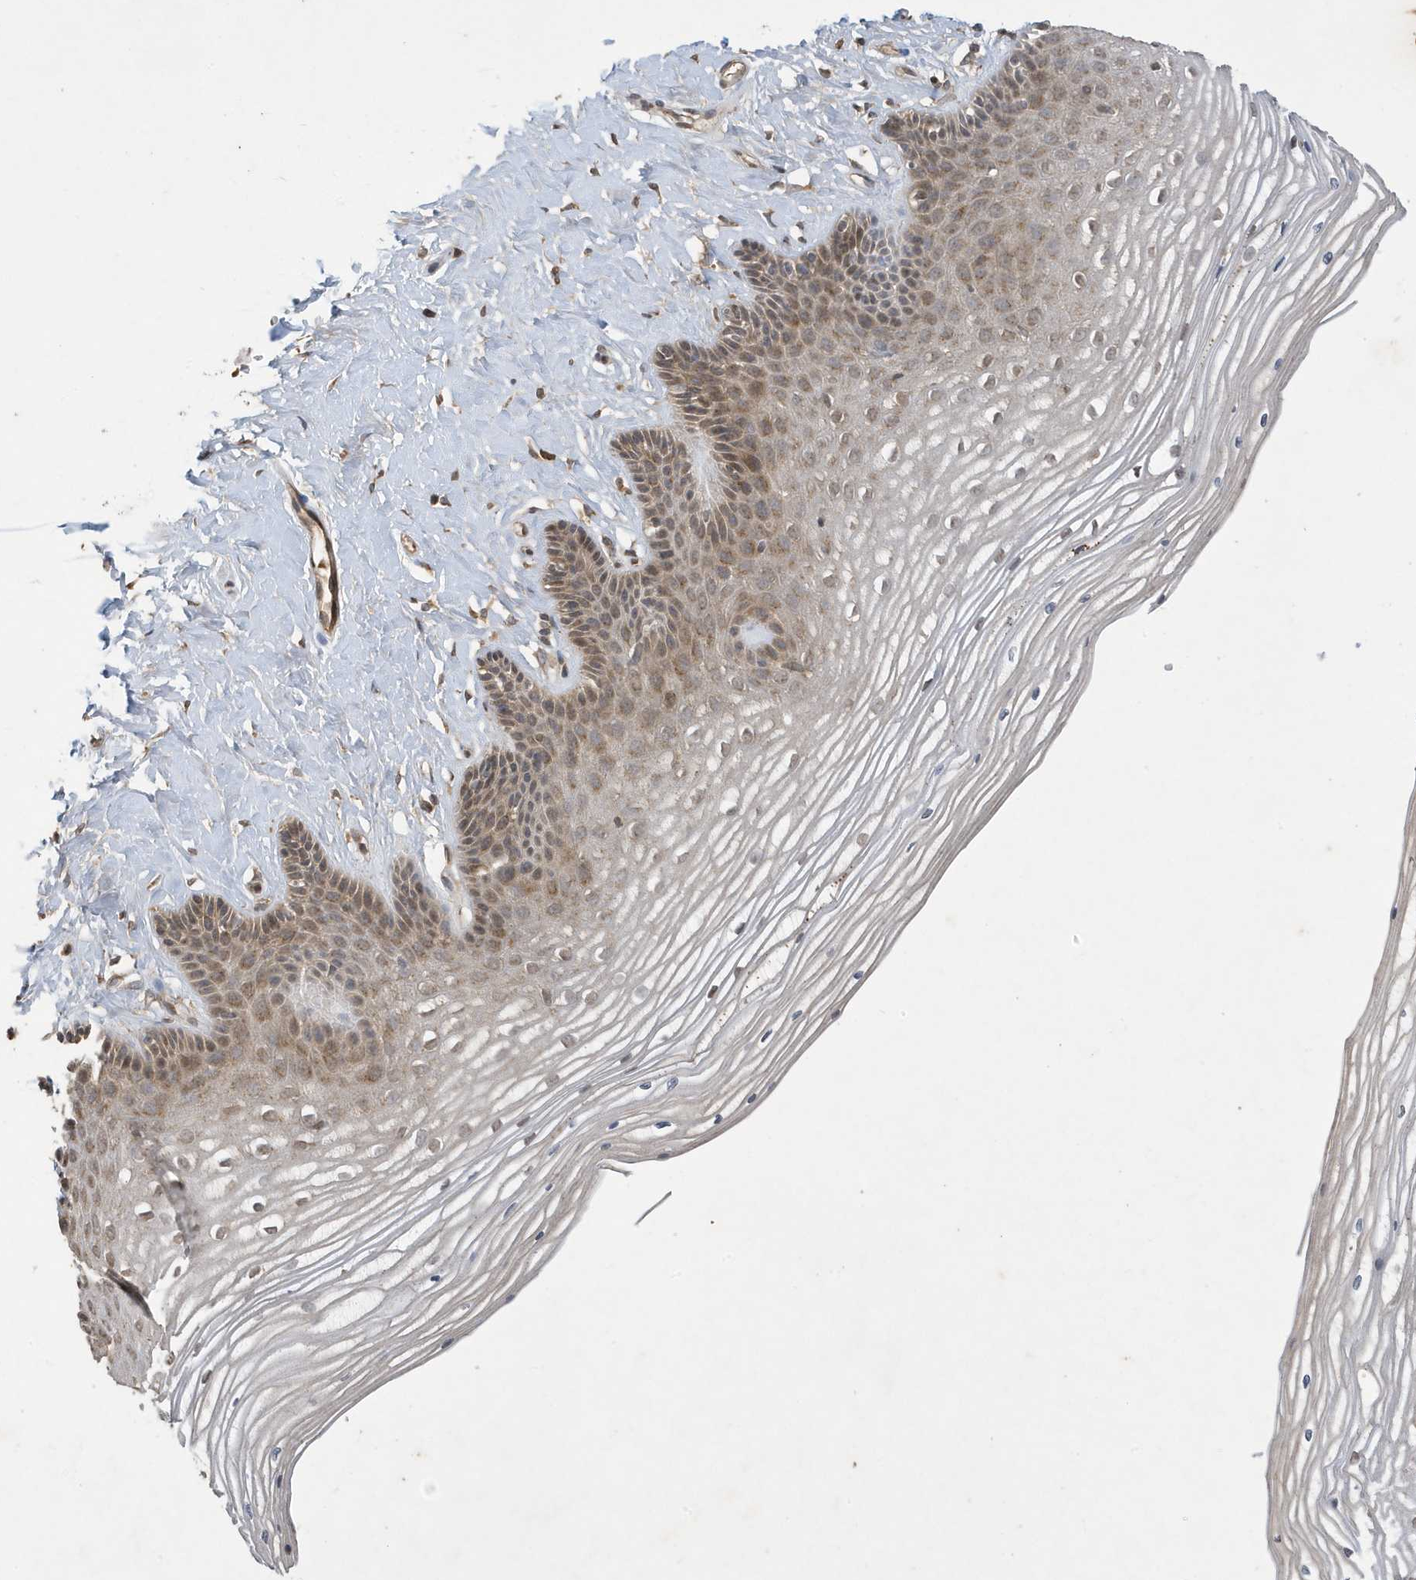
{"staining": {"intensity": "moderate", "quantity": ">75%", "location": "cytoplasmic/membranous,nuclear"}, "tissue": "vagina", "cell_type": "Squamous epithelial cells", "image_type": "normal", "snomed": [{"axis": "morphology", "description": "Normal tissue, NOS"}, {"axis": "topography", "description": "Vagina"}, {"axis": "topography", "description": "Cervix"}], "caption": "Immunohistochemistry micrograph of benign vagina: vagina stained using immunohistochemistry demonstrates medium levels of moderate protein expression localized specifically in the cytoplasmic/membranous,nuclear of squamous epithelial cells, appearing as a cytoplasmic/membranous,nuclear brown color.", "gene": "STX10", "patient": {"sex": "female", "age": 40}}